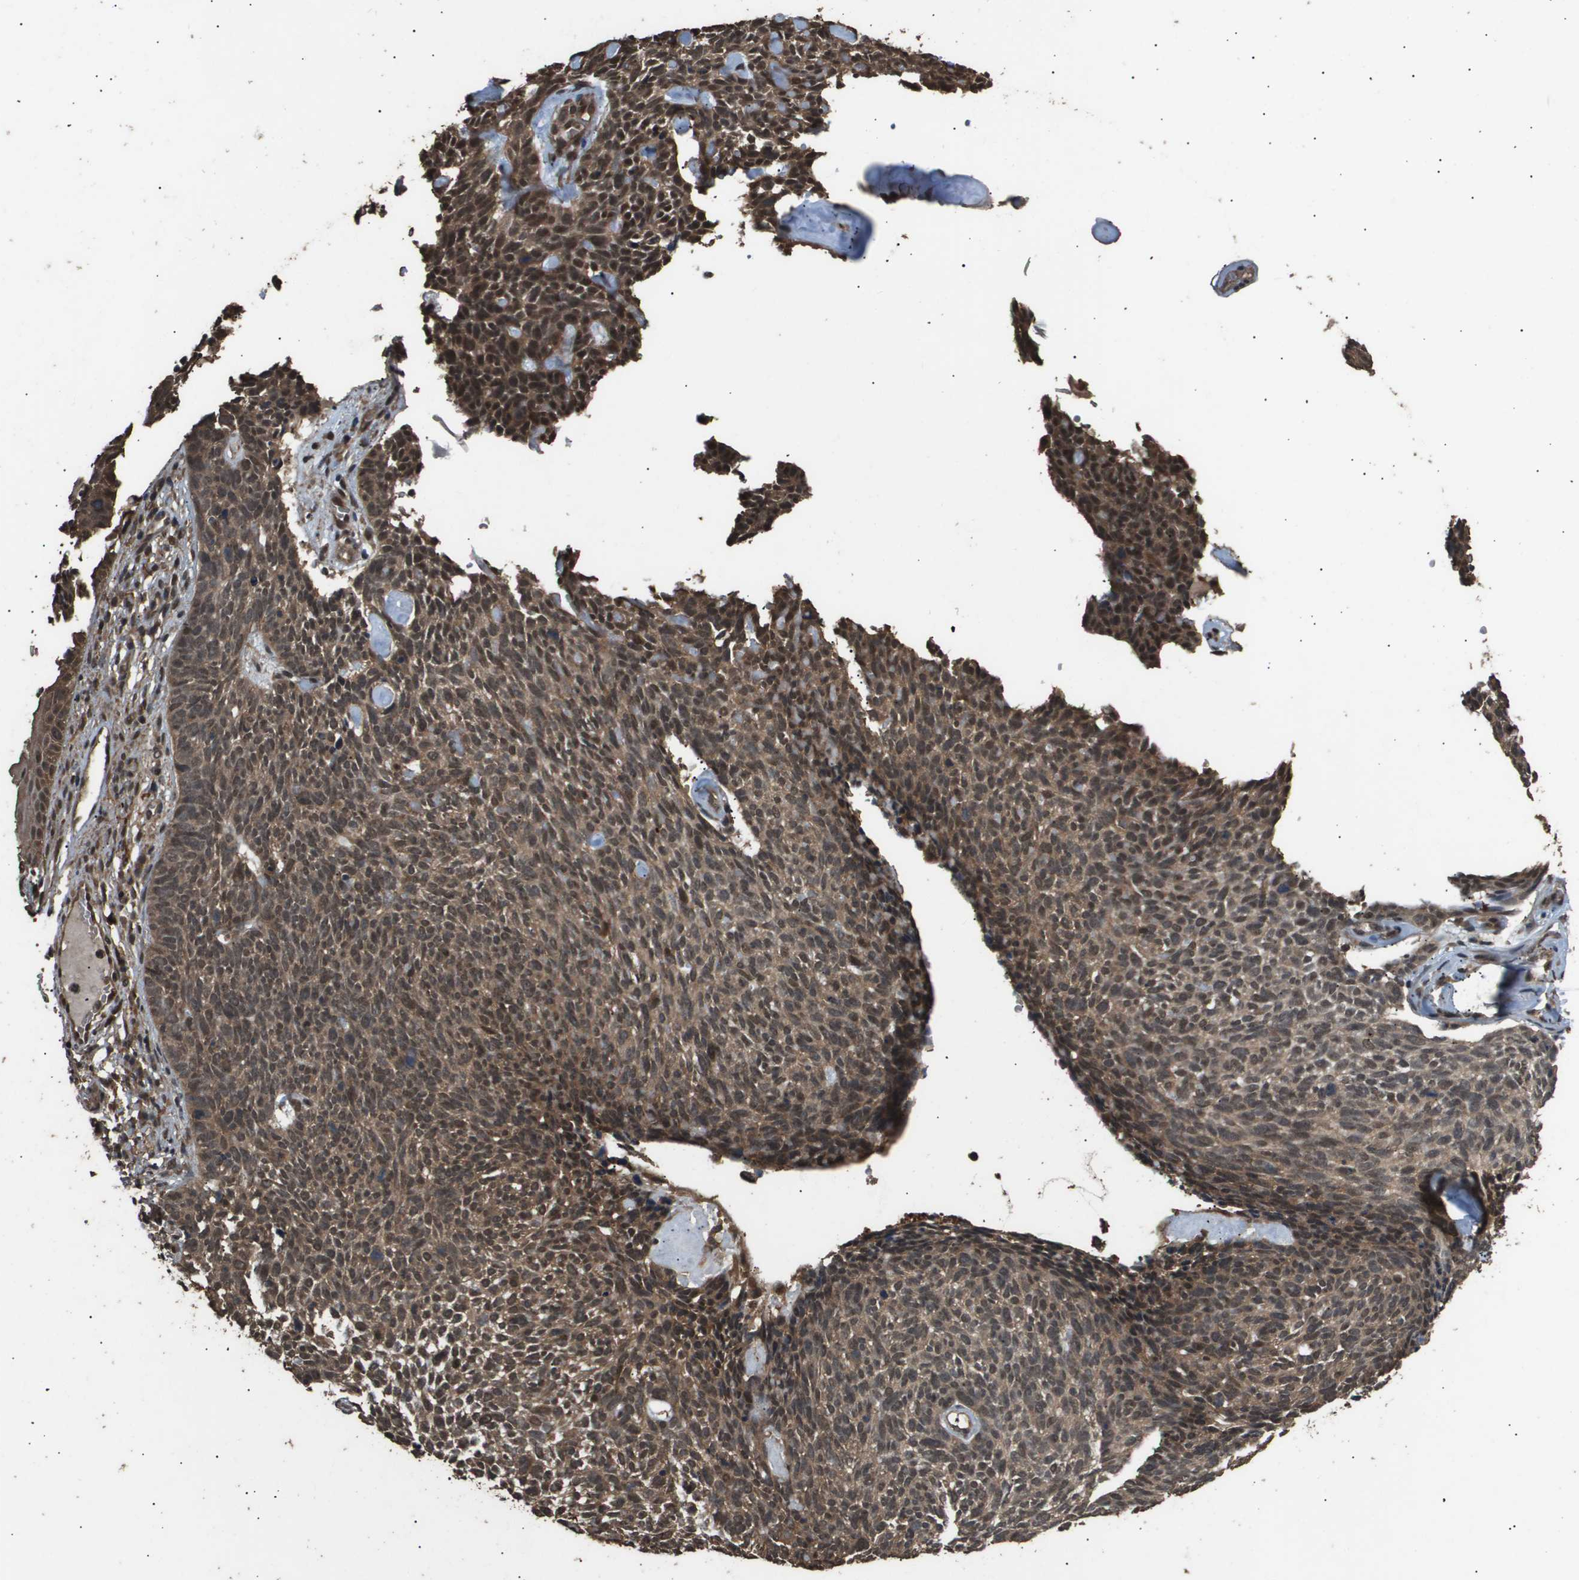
{"staining": {"intensity": "moderate", "quantity": ">75%", "location": "cytoplasmic/membranous,nuclear"}, "tissue": "skin cancer", "cell_type": "Tumor cells", "image_type": "cancer", "snomed": [{"axis": "morphology", "description": "Basal cell carcinoma"}, {"axis": "topography", "description": "Skin"}], "caption": "Immunohistochemical staining of human skin basal cell carcinoma reveals medium levels of moderate cytoplasmic/membranous and nuclear expression in about >75% of tumor cells.", "gene": "ING1", "patient": {"sex": "female", "age": 84}}